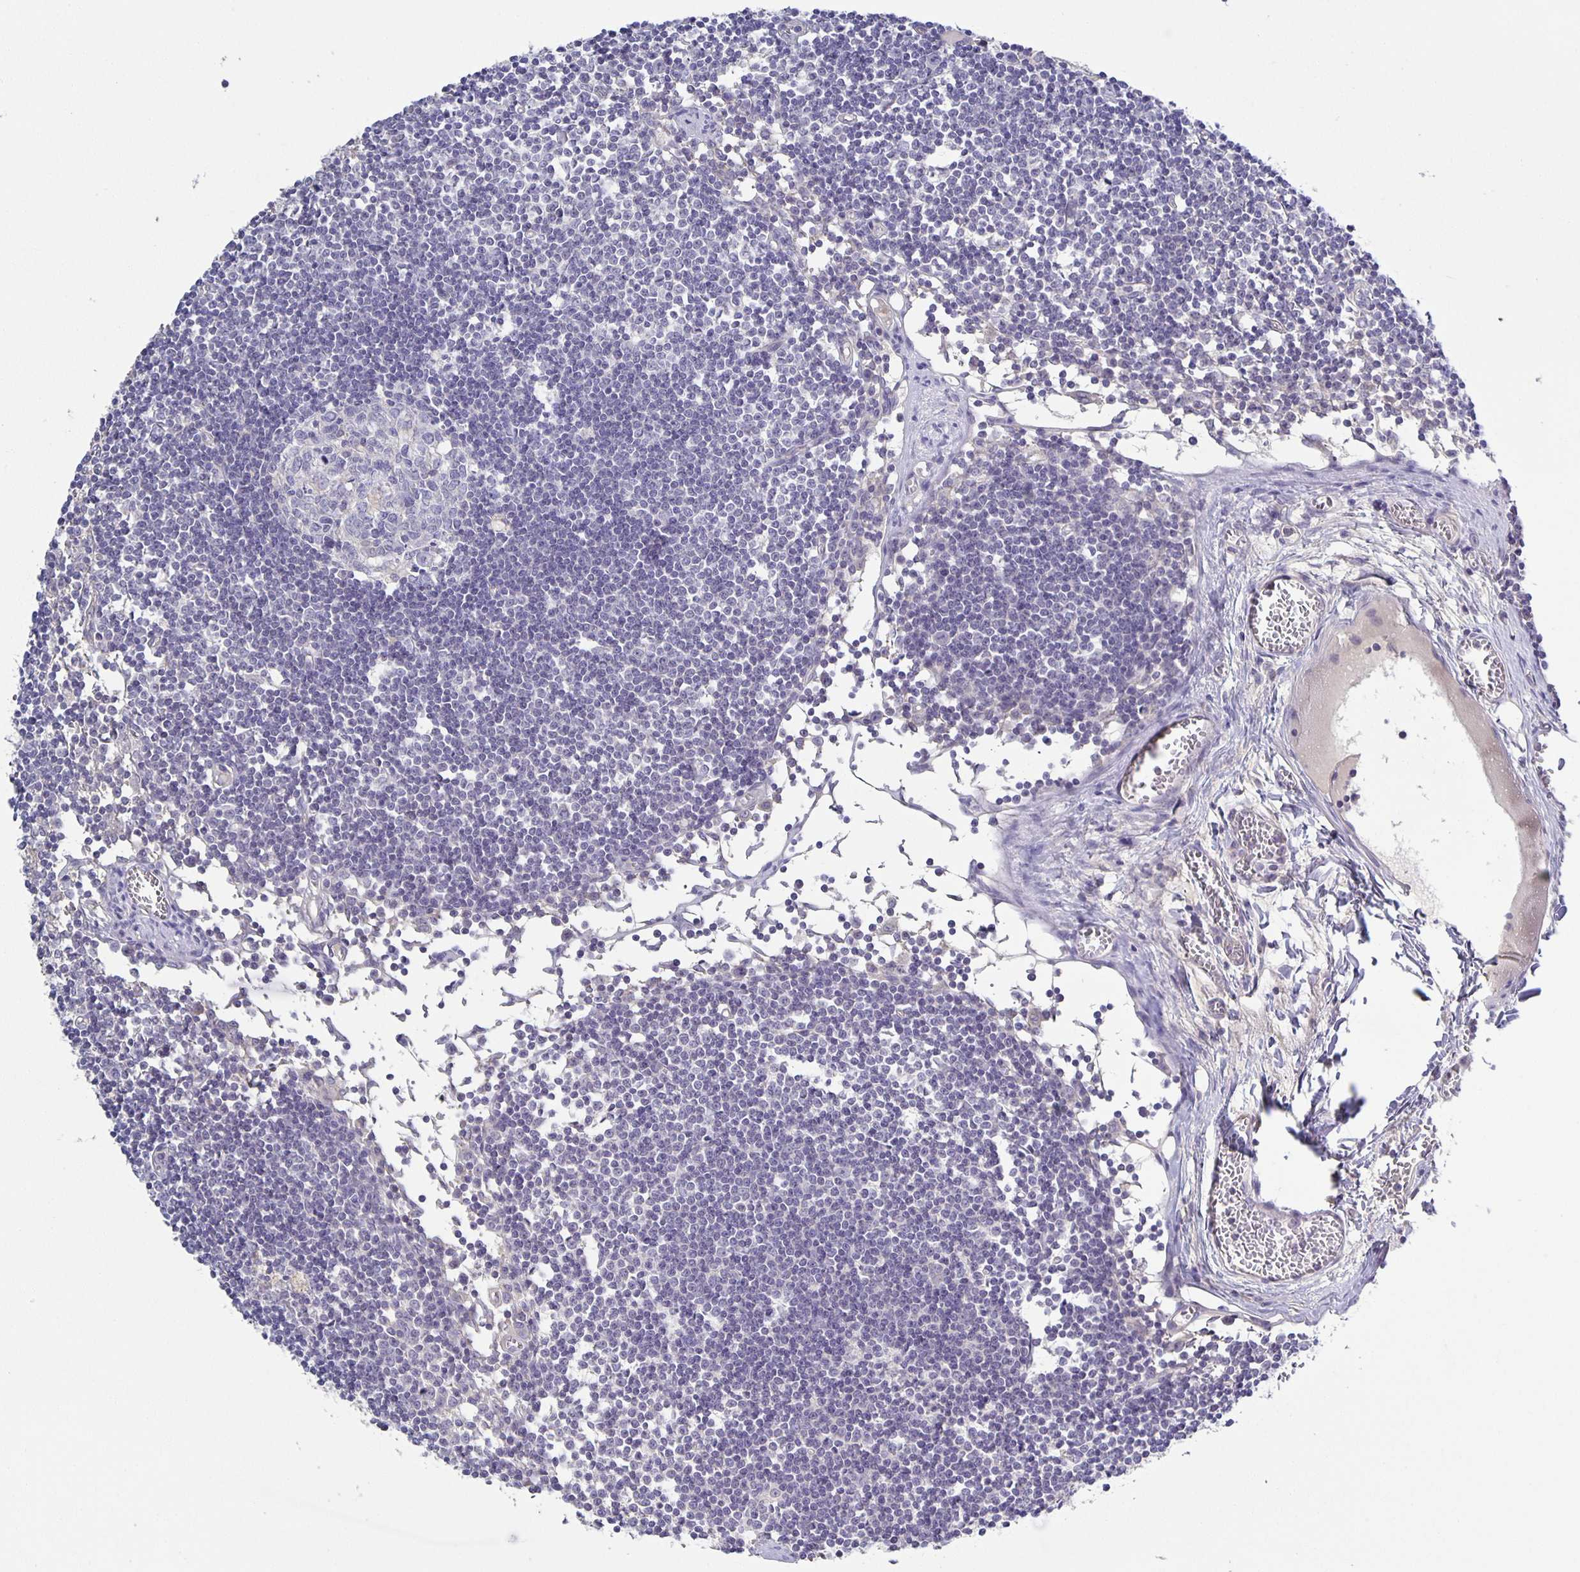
{"staining": {"intensity": "negative", "quantity": "none", "location": "none"}, "tissue": "lymph node", "cell_type": "Germinal center cells", "image_type": "normal", "snomed": [{"axis": "morphology", "description": "Normal tissue, NOS"}, {"axis": "topography", "description": "Lymph node"}], "caption": "IHC of benign lymph node demonstrates no expression in germinal center cells.", "gene": "PTPN3", "patient": {"sex": "female", "age": 11}}